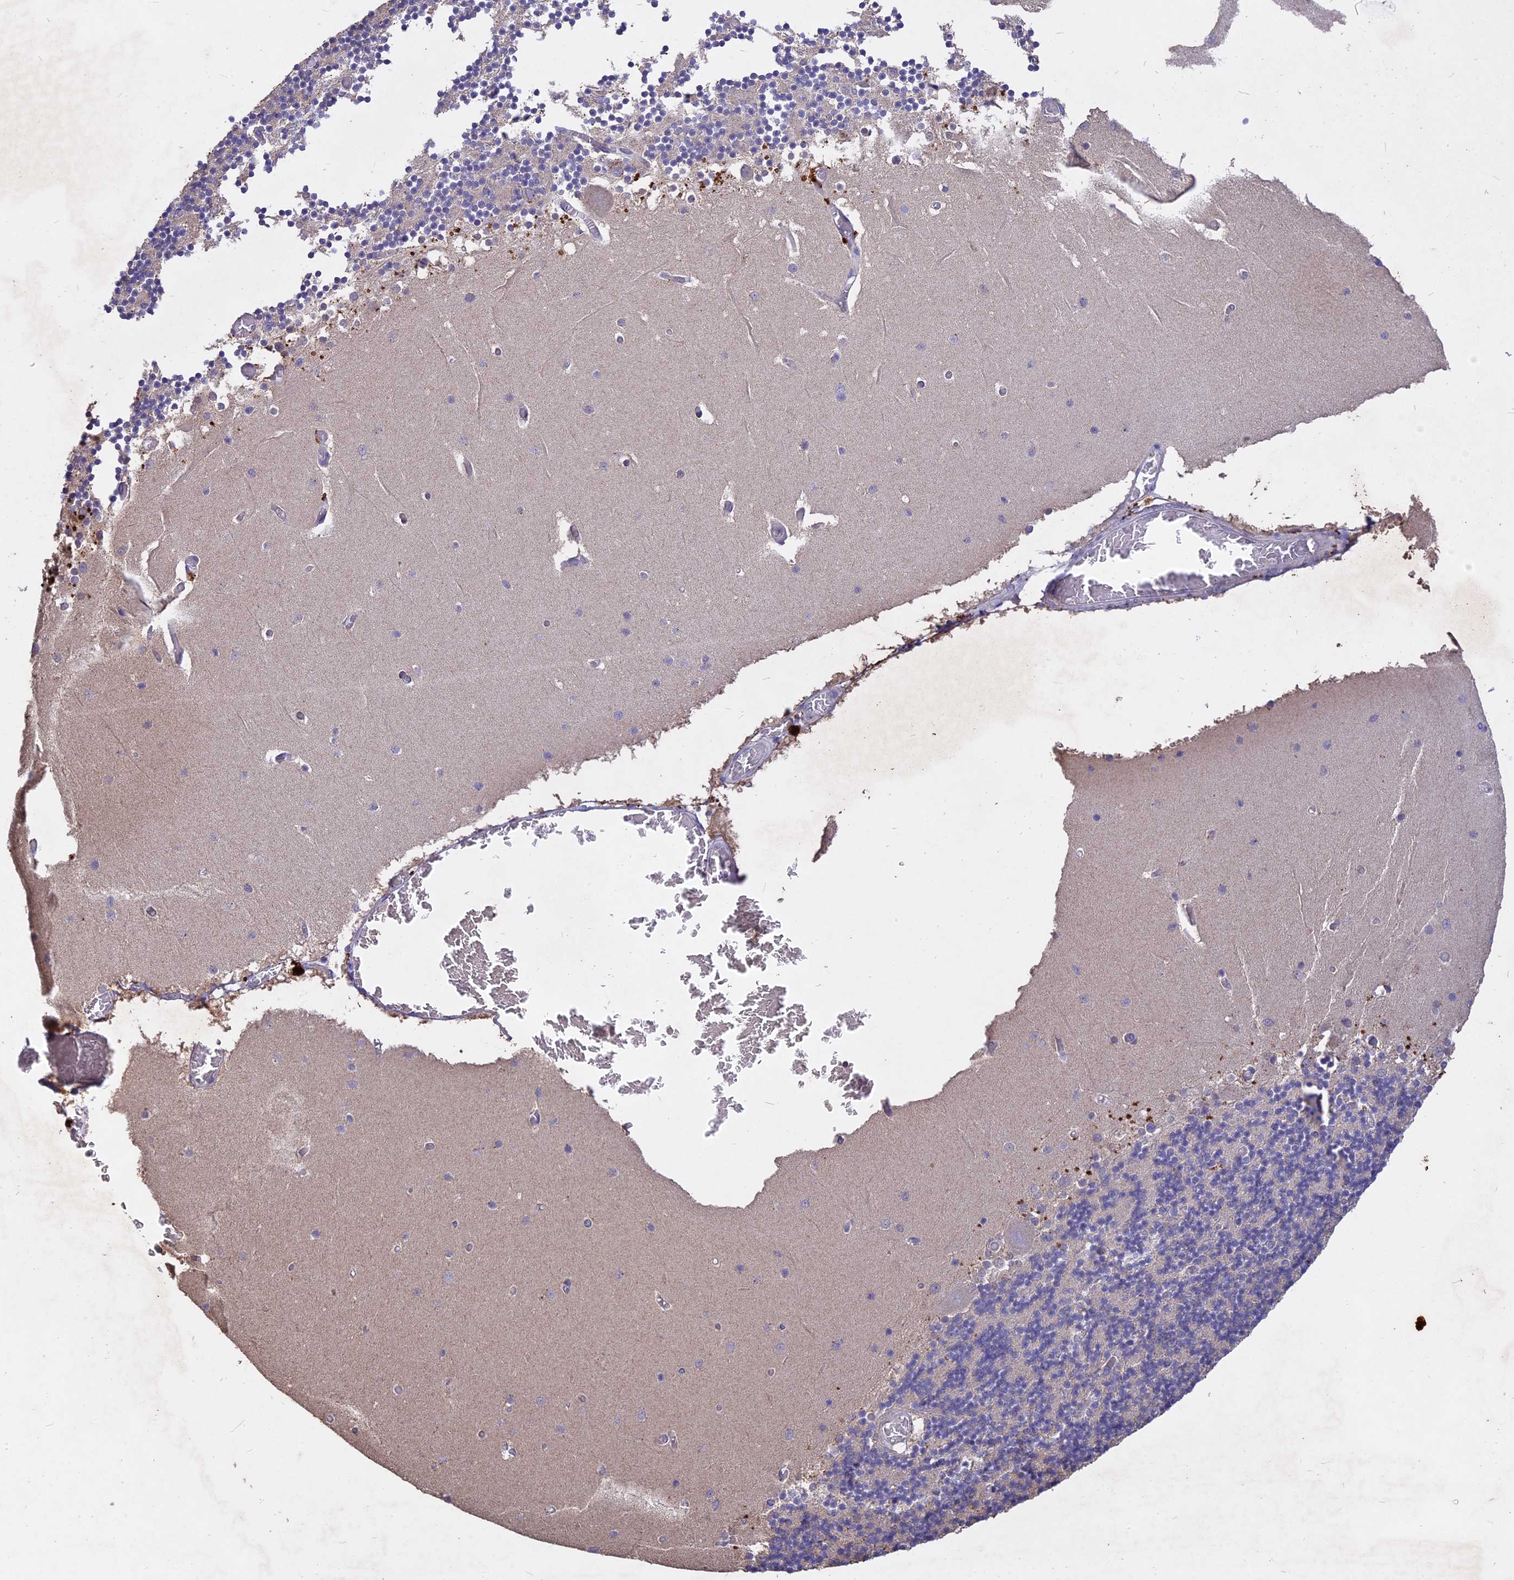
{"staining": {"intensity": "negative", "quantity": "none", "location": "none"}, "tissue": "cerebellum", "cell_type": "Cells in granular layer", "image_type": "normal", "snomed": [{"axis": "morphology", "description": "Normal tissue, NOS"}, {"axis": "topography", "description": "Cerebellum"}], "caption": "Immunohistochemical staining of benign cerebellum demonstrates no significant positivity in cells in granular layer.", "gene": "SLC26A4", "patient": {"sex": "female", "age": 28}}